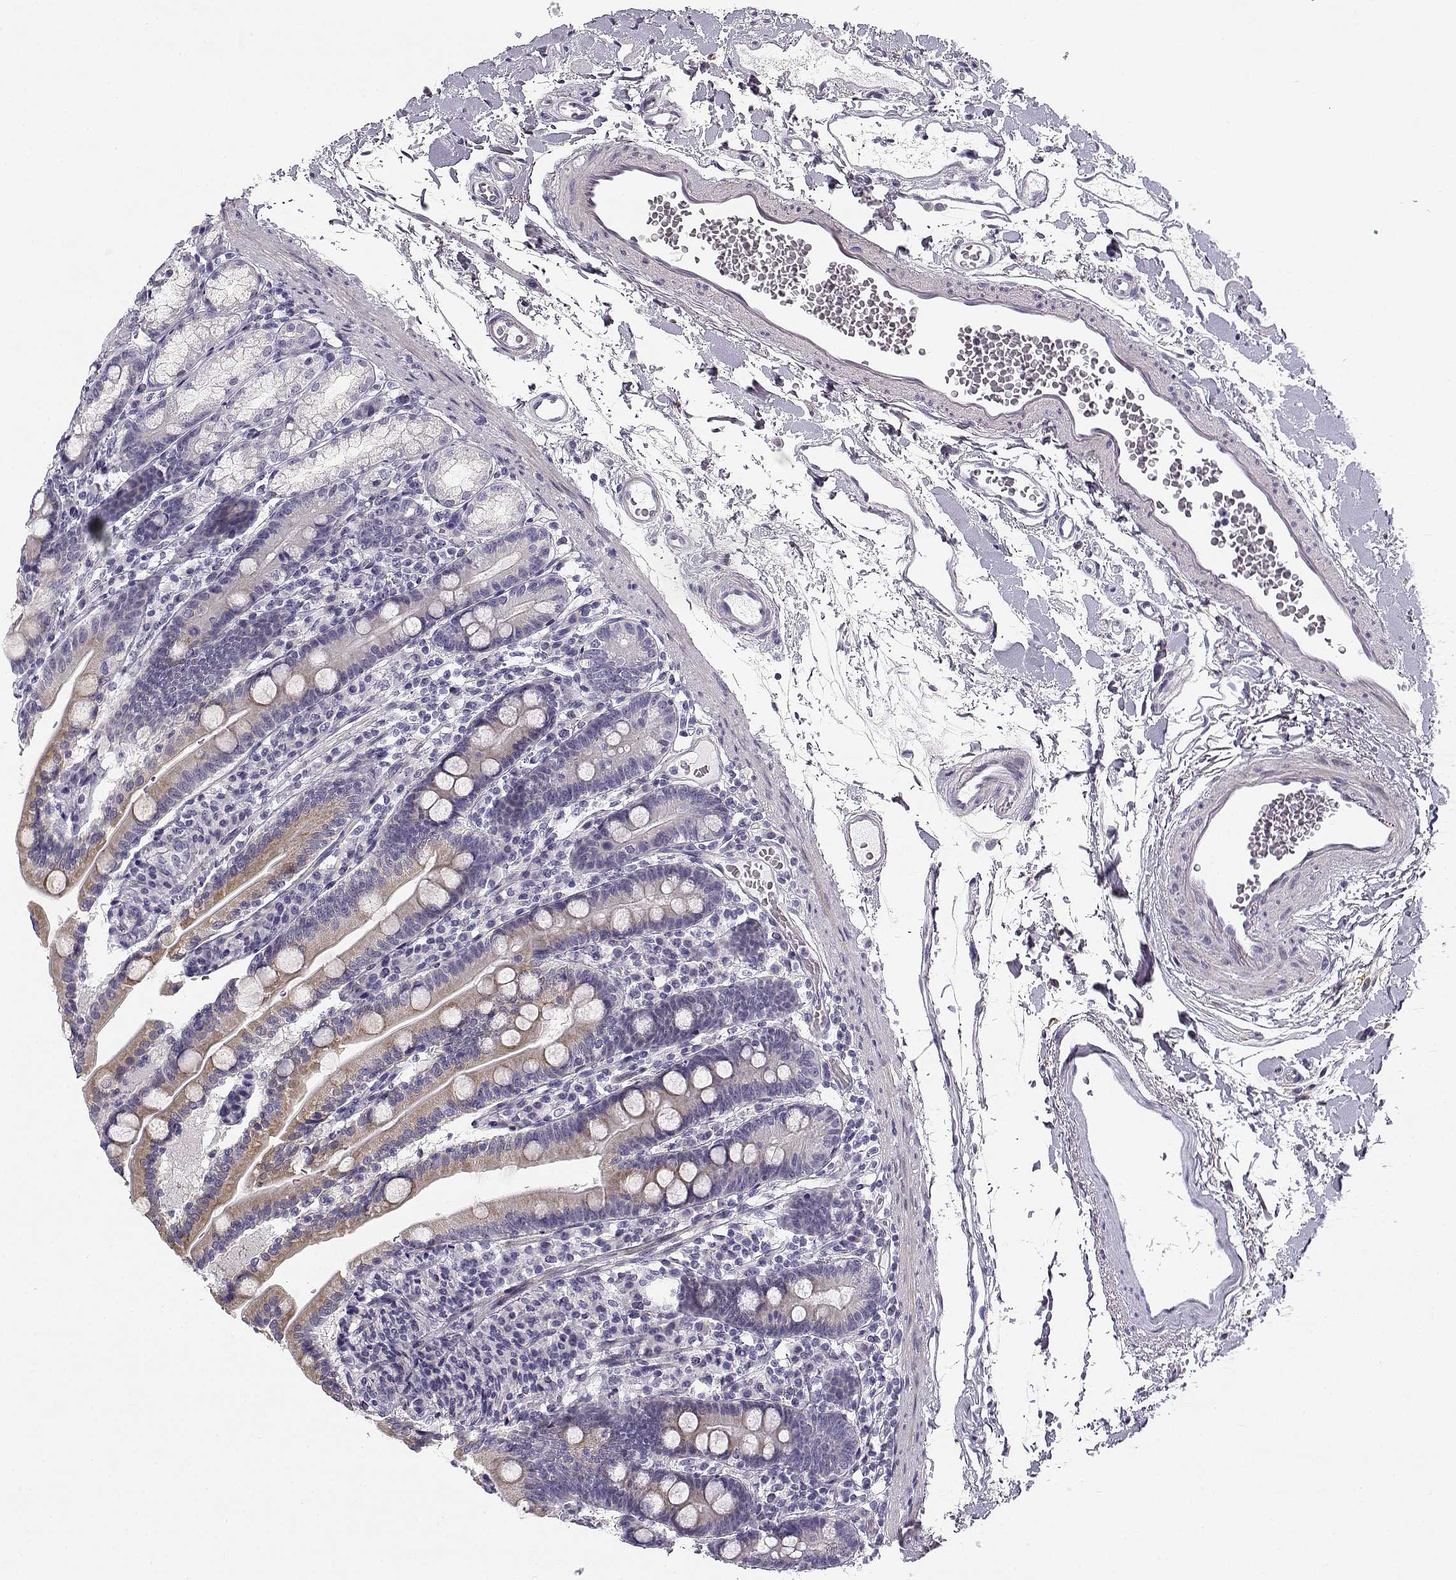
{"staining": {"intensity": "strong", "quantity": "25%-75%", "location": "cytoplasmic/membranous"}, "tissue": "duodenum", "cell_type": "Glandular cells", "image_type": "normal", "snomed": [{"axis": "morphology", "description": "Normal tissue, NOS"}, {"axis": "topography", "description": "Duodenum"}], "caption": "Strong cytoplasmic/membranous positivity for a protein is appreciated in about 25%-75% of glandular cells of unremarkable duodenum using immunohistochemistry.", "gene": "CREB3L3", "patient": {"sex": "female", "age": 67}}